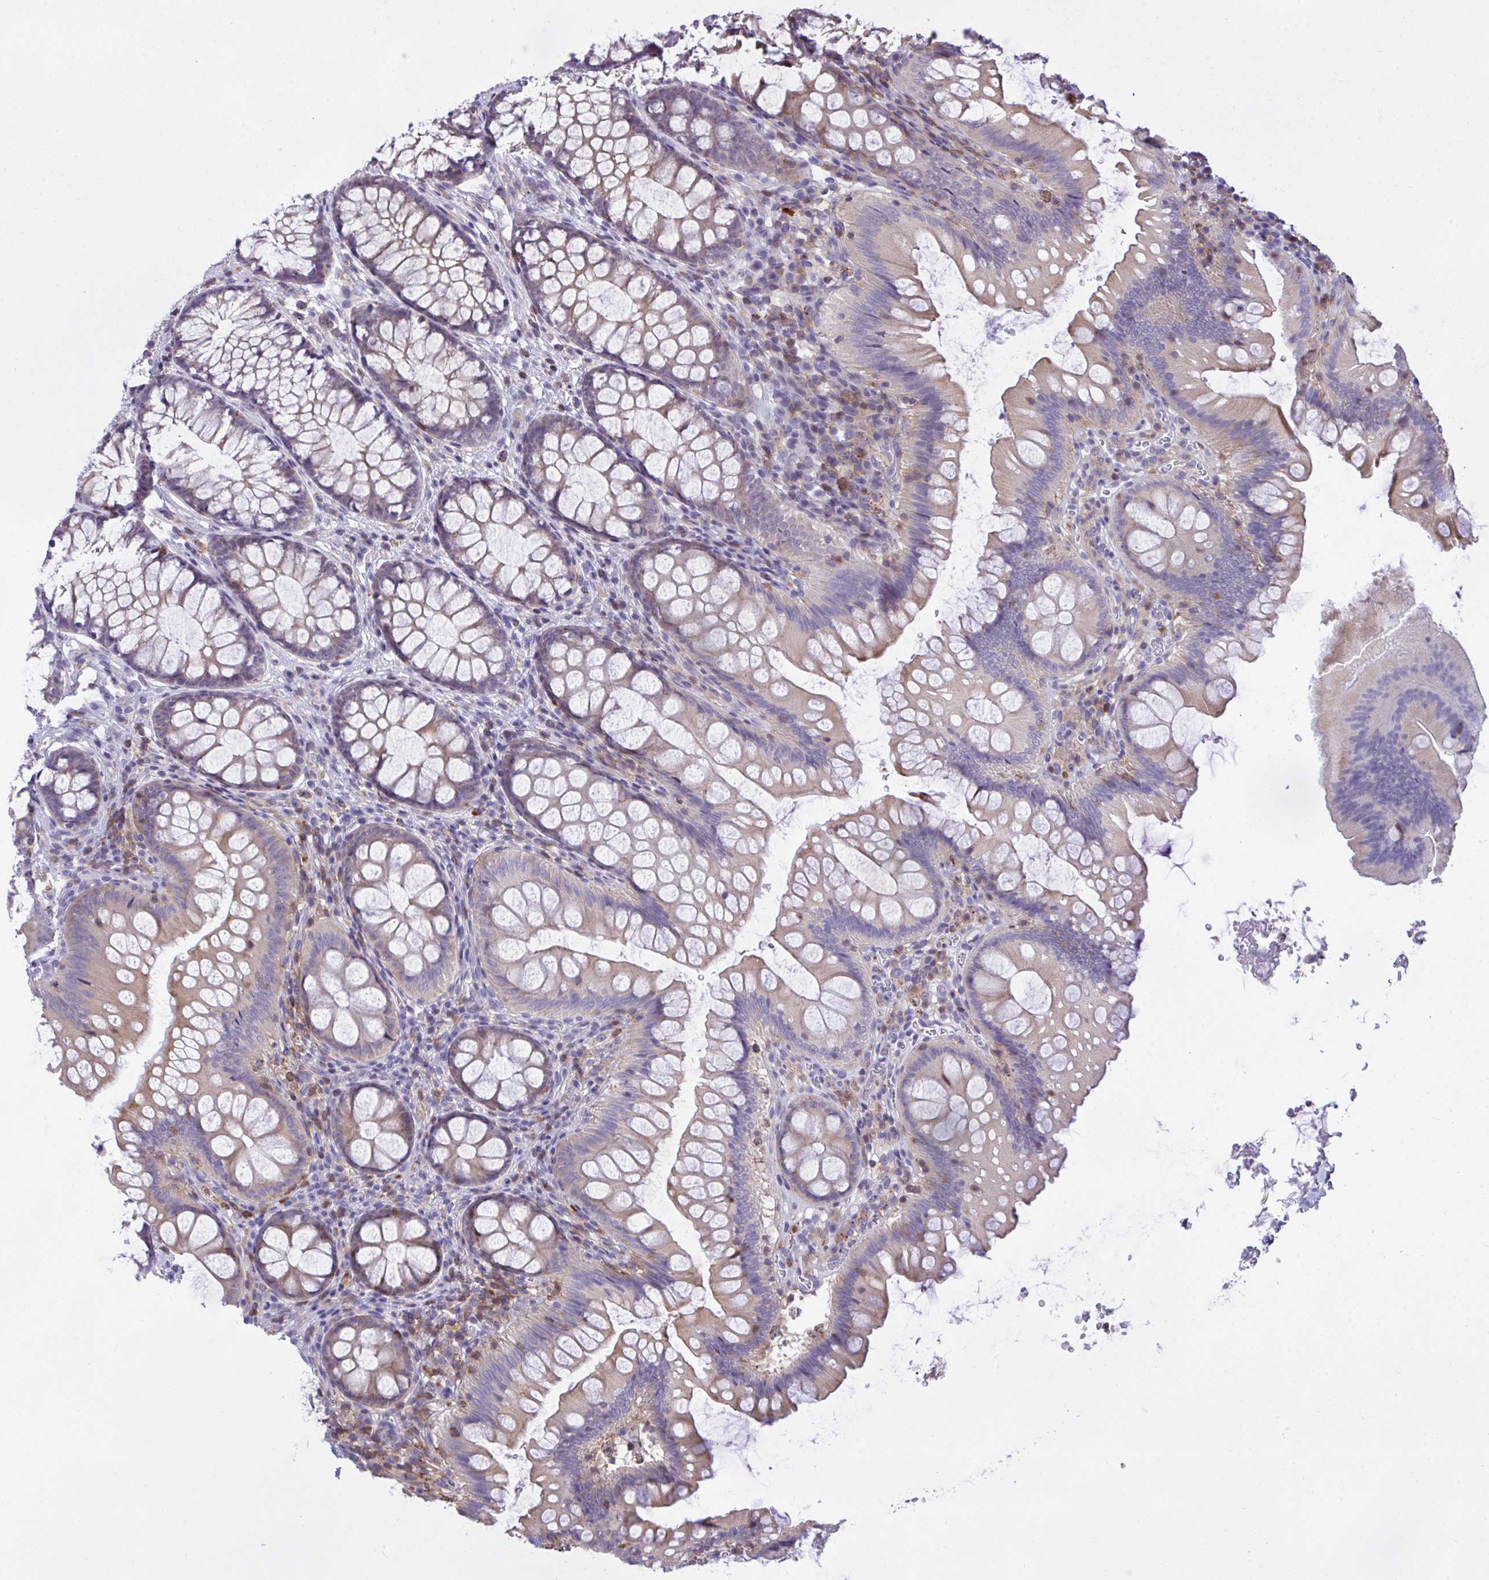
{"staining": {"intensity": "moderate", "quantity": ">75%", "location": "cytoplasmic/membranous"}, "tissue": "colon", "cell_type": "Endothelial cells", "image_type": "normal", "snomed": [{"axis": "morphology", "description": "Normal tissue, NOS"}, {"axis": "morphology", "description": "Adenoma, NOS"}, {"axis": "topography", "description": "Soft tissue"}, {"axis": "topography", "description": "Colon"}], "caption": "Colon was stained to show a protein in brown. There is medium levels of moderate cytoplasmic/membranous staining in about >75% of endothelial cells.", "gene": "AP5M1", "patient": {"sex": "male", "age": 47}}